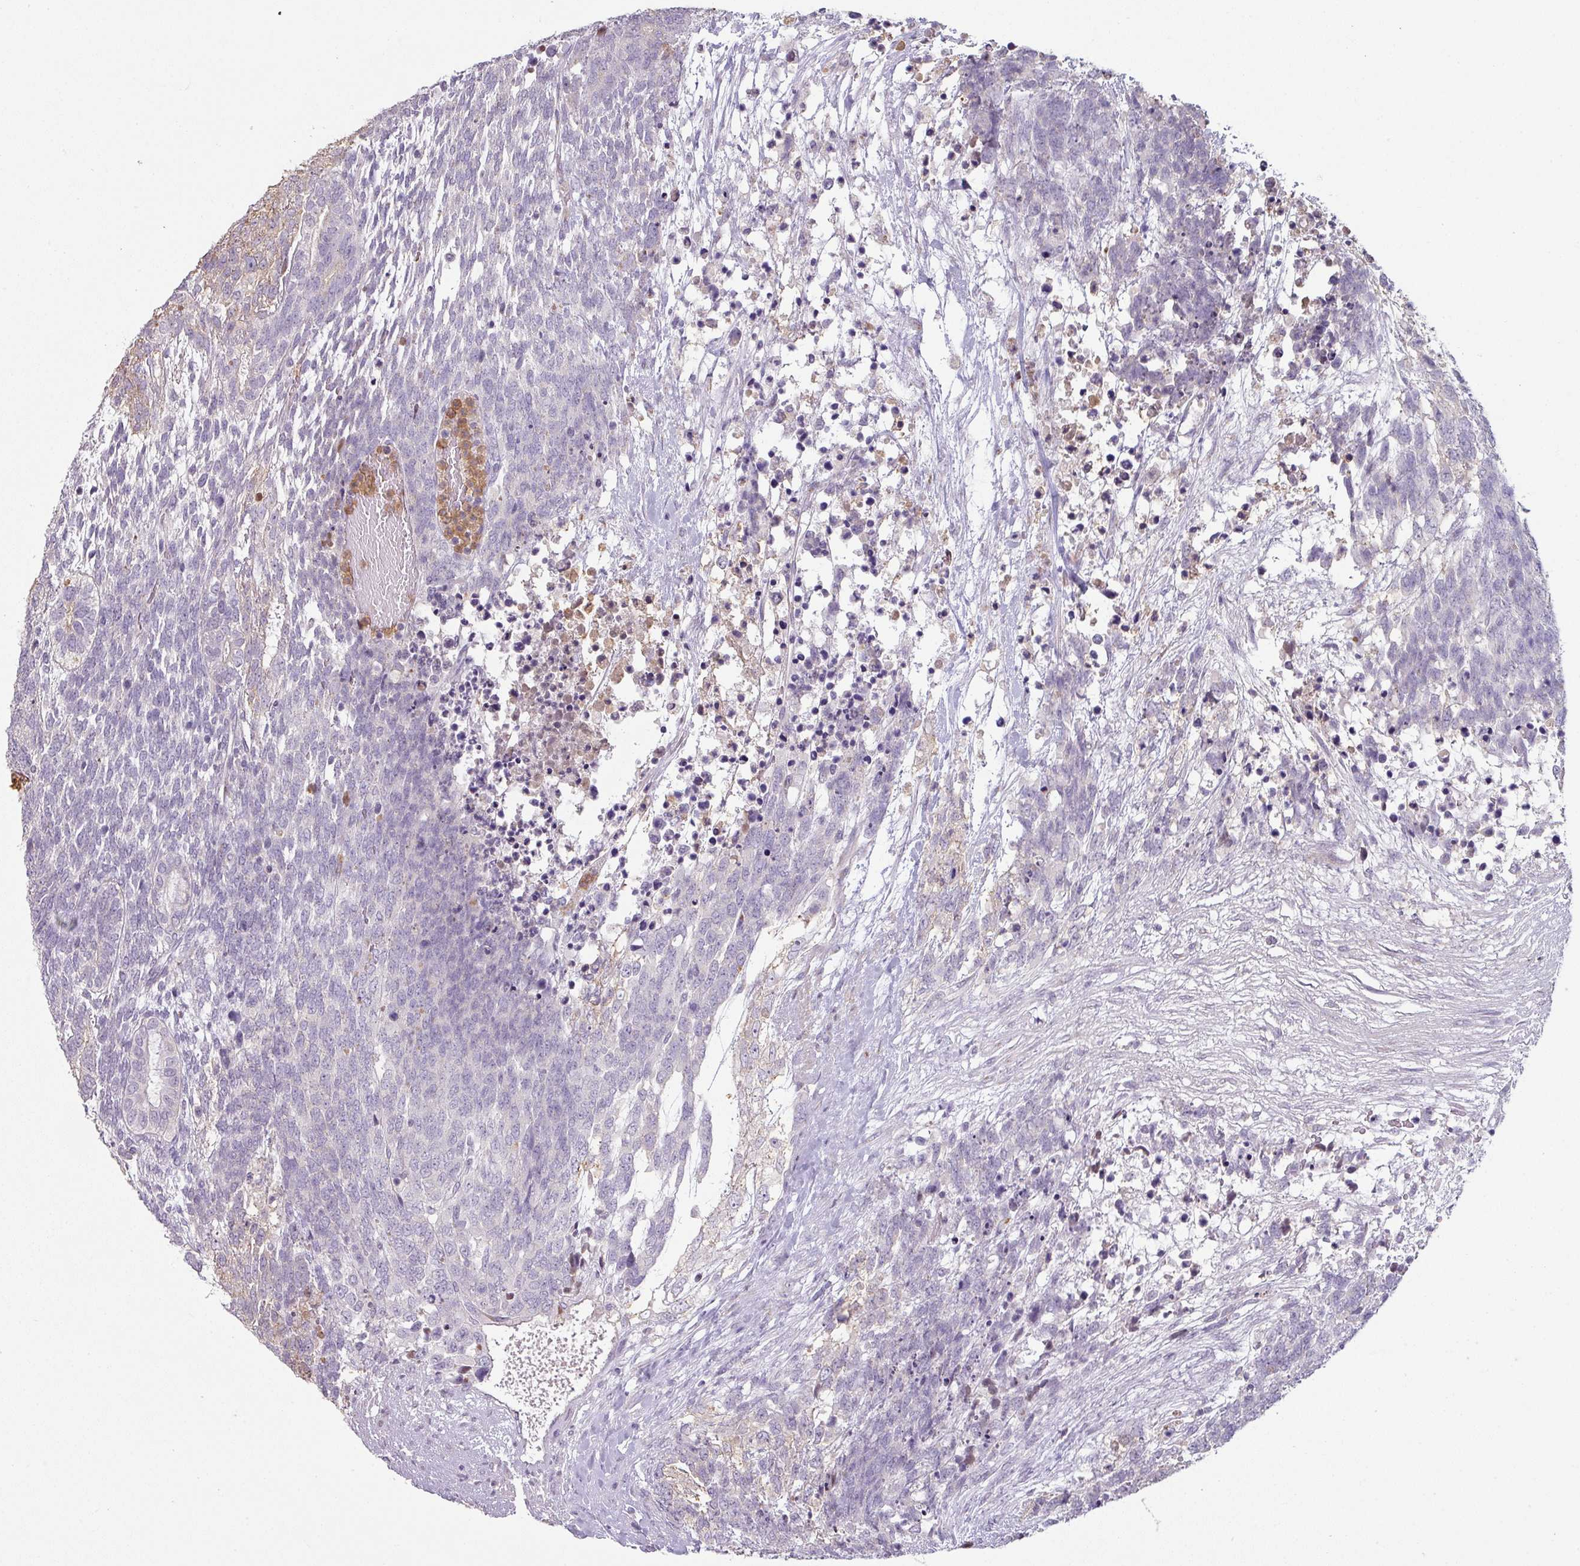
{"staining": {"intensity": "weak", "quantity": "25%-75%", "location": "cytoplasmic/membranous"}, "tissue": "testis cancer", "cell_type": "Tumor cells", "image_type": "cancer", "snomed": [{"axis": "morphology", "description": "Carcinoma, Embryonal, NOS"}, {"axis": "topography", "description": "Testis"}], "caption": "This photomicrograph reveals IHC staining of testis cancer (embryonal carcinoma), with low weak cytoplasmic/membranous expression in about 25%-75% of tumor cells.", "gene": "MAGEC3", "patient": {"sex": "male", "age": 23}}